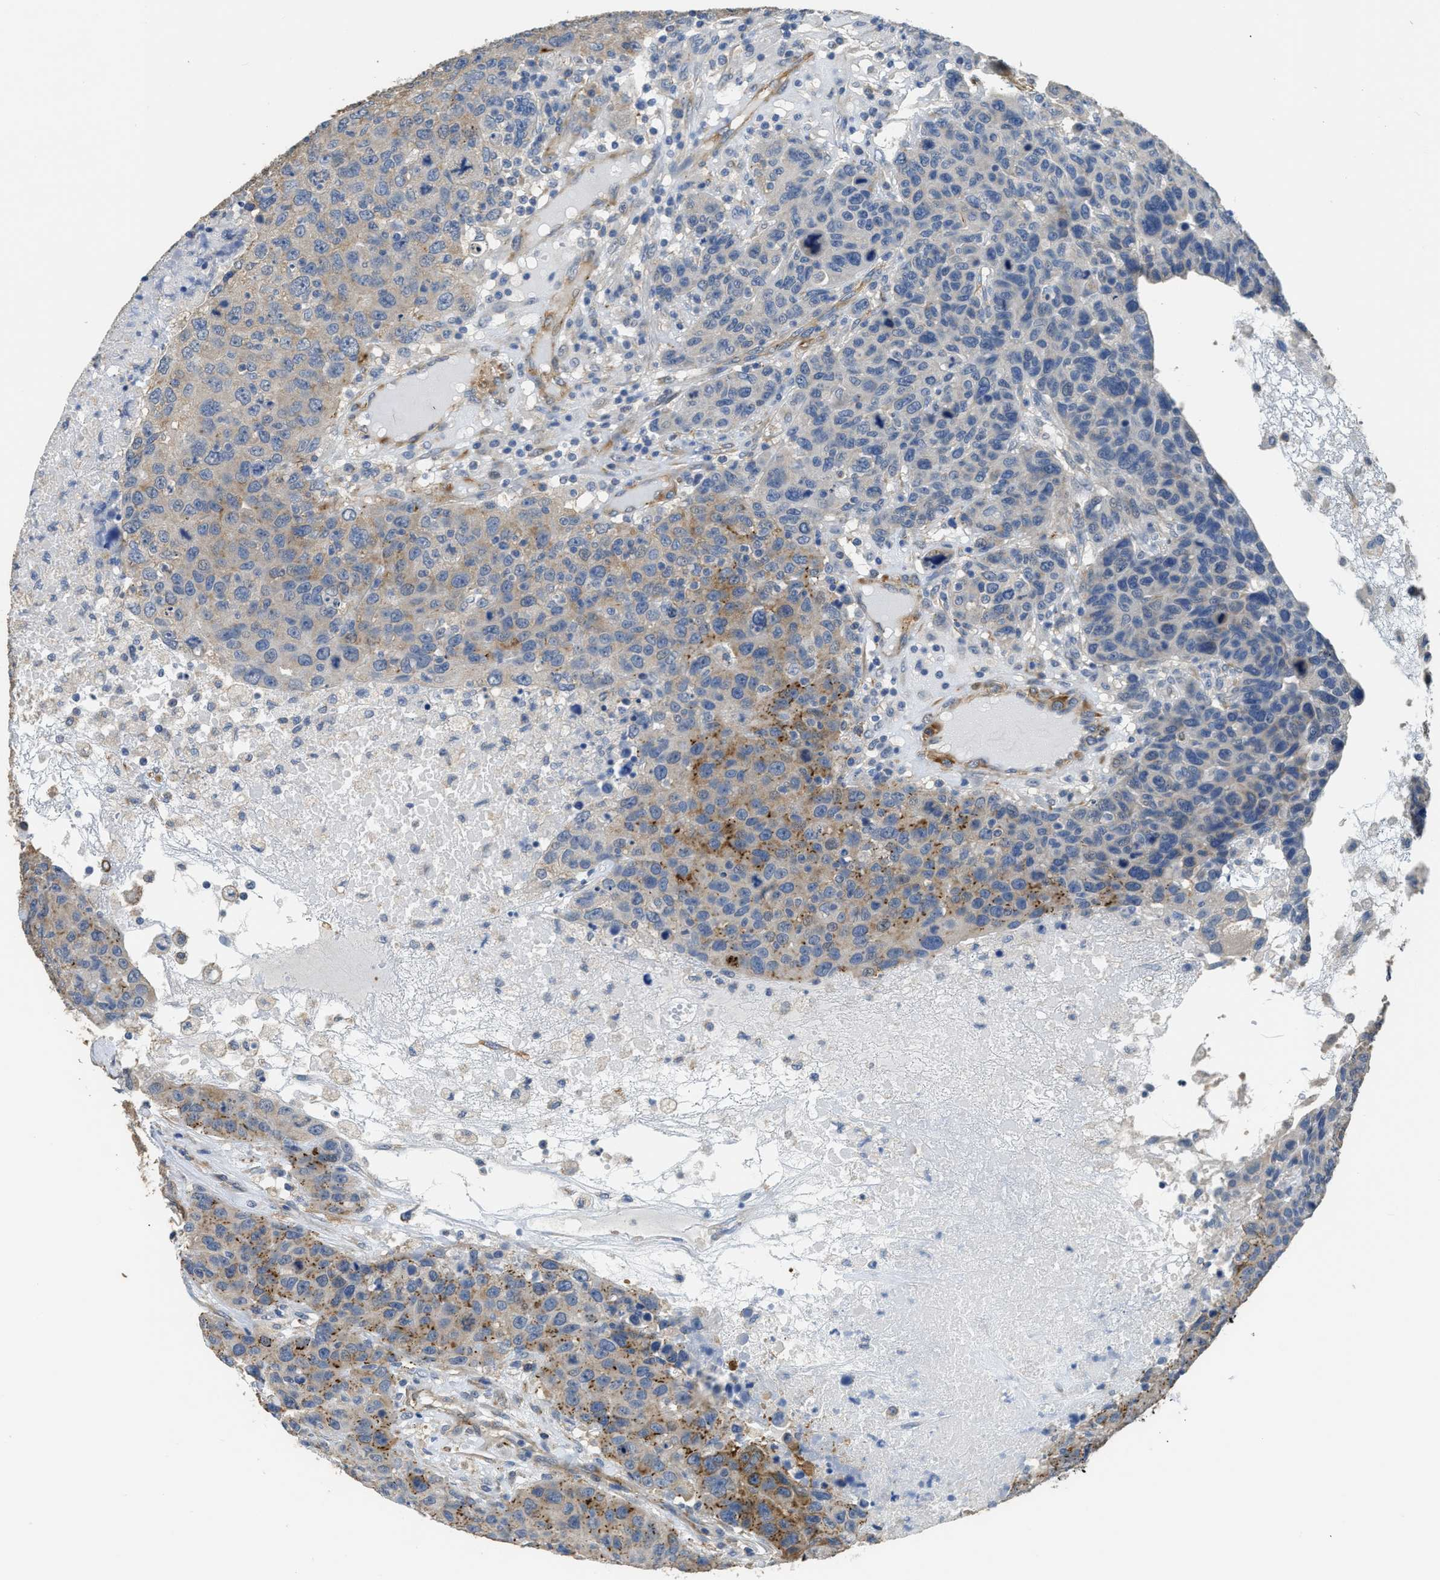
{"staining": {"intensity": "moderate", "quantity": "25%-75%", "location": "cytoplasmic/membranous"}, "tissue": "breast cancer", "cell_type": "Tumor cells", "image_type": "cancer", "snomed": [{"axis": "morphology", "description": "Duct carcinoma"}, {"axis": "topography", "description": "Breast"}], "caption": "Human breast intraductal carcinoma stained for a protein (brown) reveals moderate cytoplasmic/membranous positive positivity in about 25%-75% of tumor cells.", "gene": "ZSWIM5", "patient": {"sex": "female", "age": 37}}